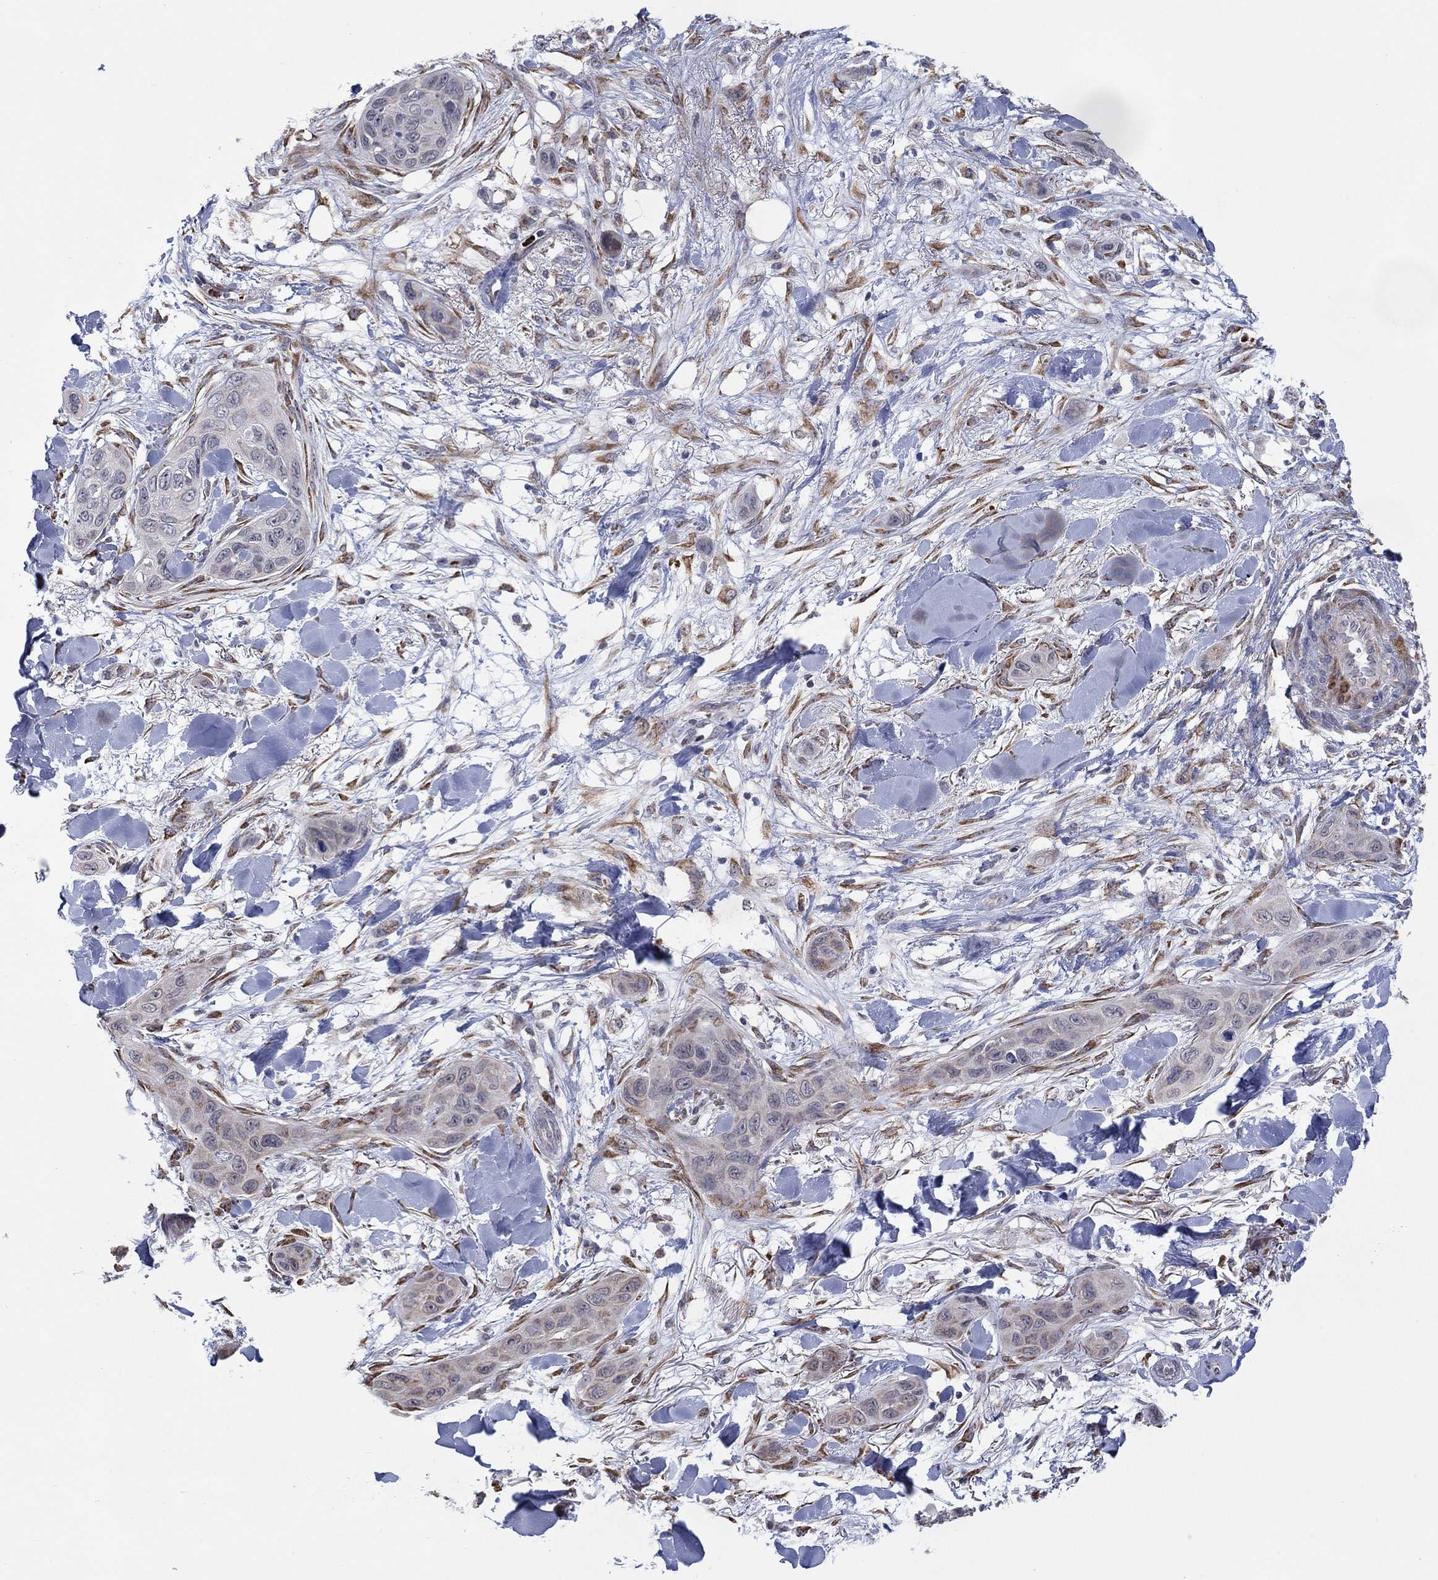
{"staining": {"intensity": "negative", "quantity": "none", "location": "none"}, "tissue": "skin cancer", "cell_type": "Tumor cells", "image_type": "cancer", "snomed": [{"axis": "morphology", "description": "Squamous cell carcinoma, NOS"}, {"axis": "topography", "description": "Skin"}], "caption": "IHC photomicrograph of squamous cell carcinoma (skin) stained for a protein (brown), which demonstrates no expression in tumor cells. Nuclei are stained in blue.", "gene": "MTRFR", "patient": {"sex": "male", "age": 78}}